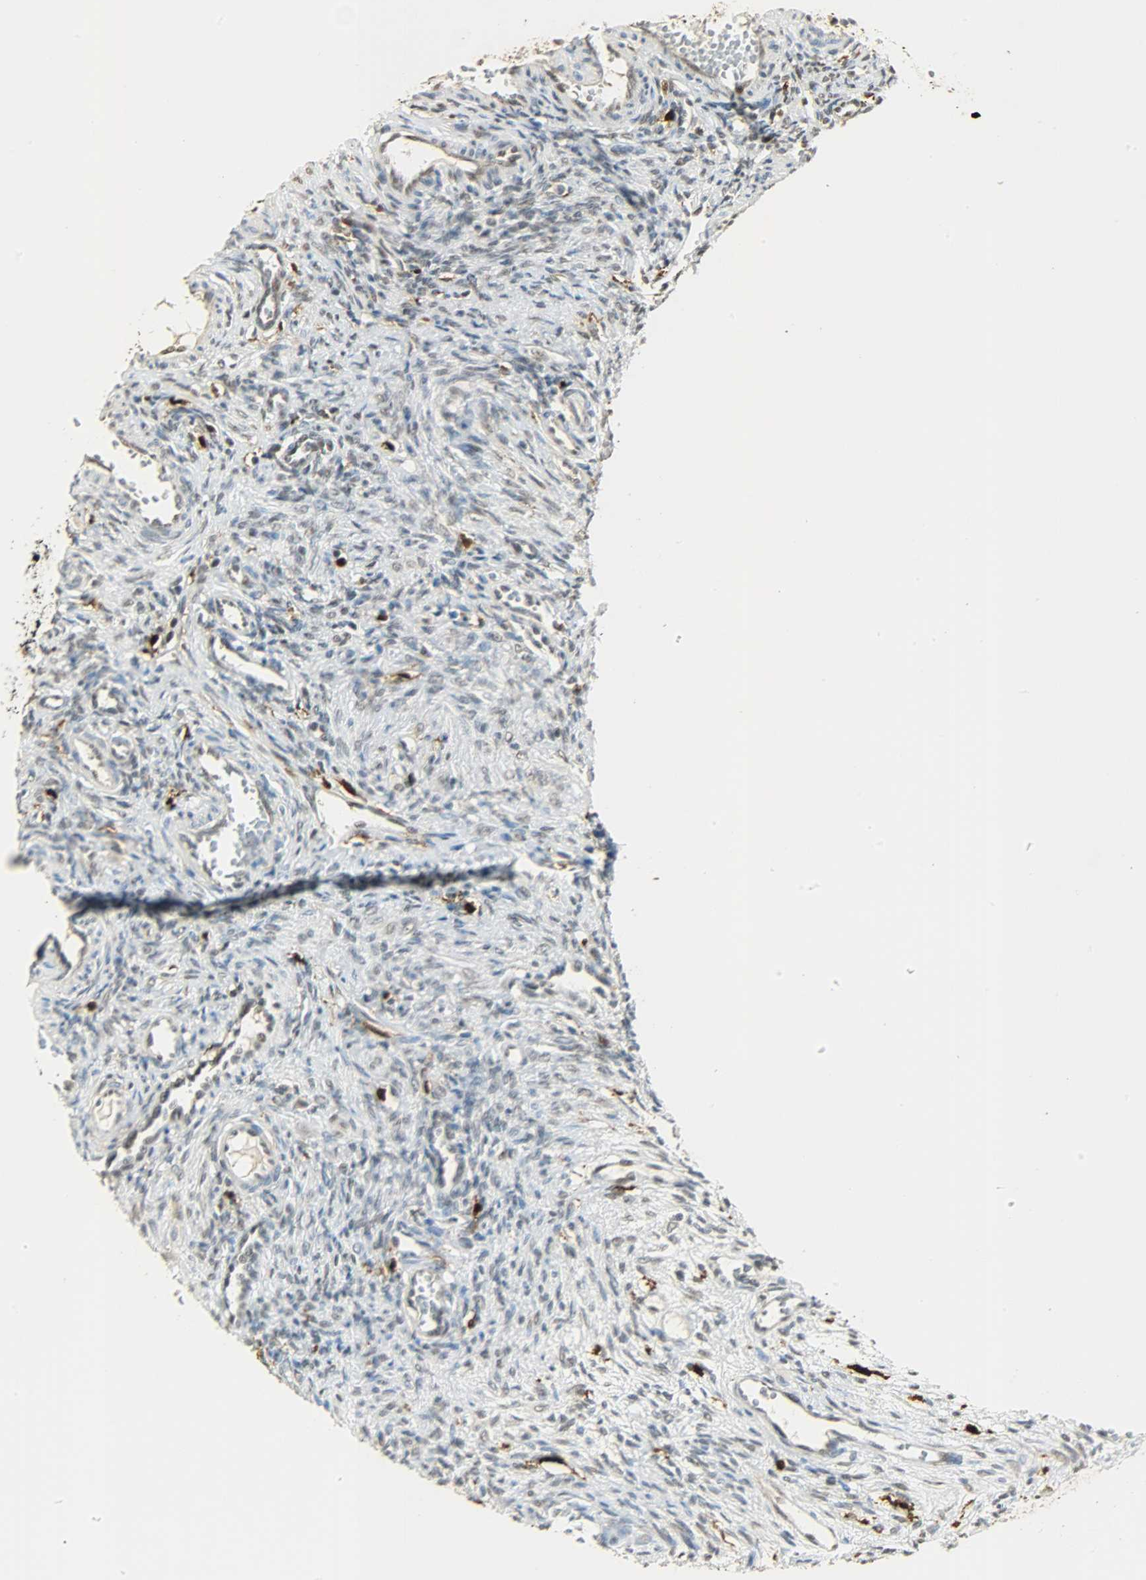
{"staining": {"intensity": "weak", "quantity": "<25%", "location": "nuclear"}, "tissue": "ovary", "cell_type": "Ovarian stroma cells", "image_type": "normal", "snomed": [{"axis": "morphology", "description": "Normal tissue, NOS"}, {"axis": "topography", "description": "Ovary"}], "caption": "The IHC photomicrograph has no significant positivity in ovarian stroma cells of ovary.", "gene": "NGFR", "patient": {"sex": "female", "age": 33}}